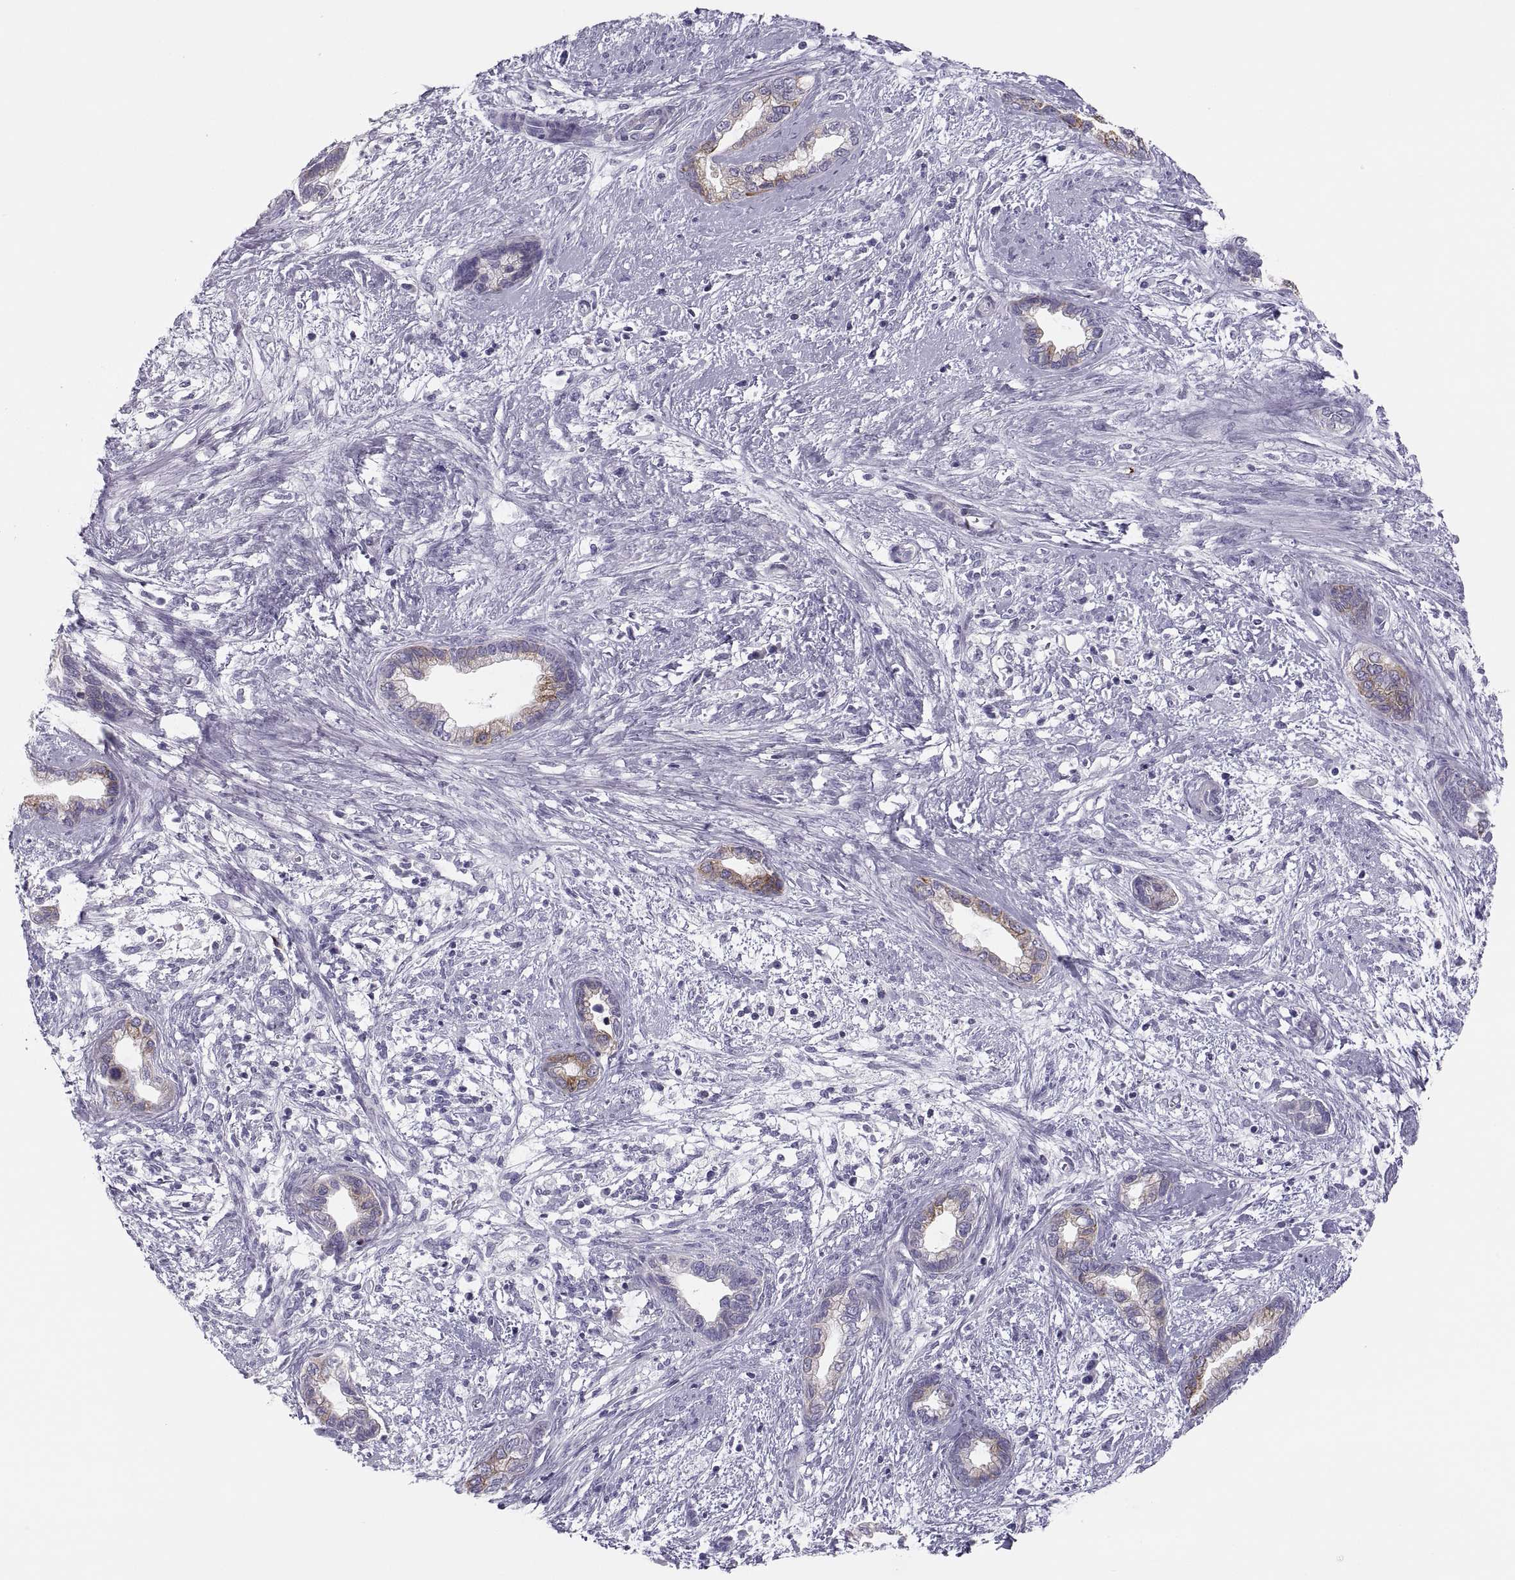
{"staining": {"intensity": "moderate", "quantity": "<25%", "location": "cytoplasmic/membranous"}, "tissue": "cervical cancer", "cell_type": "Tumor cells", "image_type": "cancer", "snomed": [{"axis": "morphology", "description": "Adenocarcinoma, NOS"}, {"axis": "topography", "description": "Cervix"}], "caption": "Moderate cytoplasmic/membranous expression for a protein is seen in approximately <25% of tumor cells of cervical cancer (adenocarcinoma) using IHC.", "gene": "MAGEB2", "patient": {"sex": "female", "age": 62}}